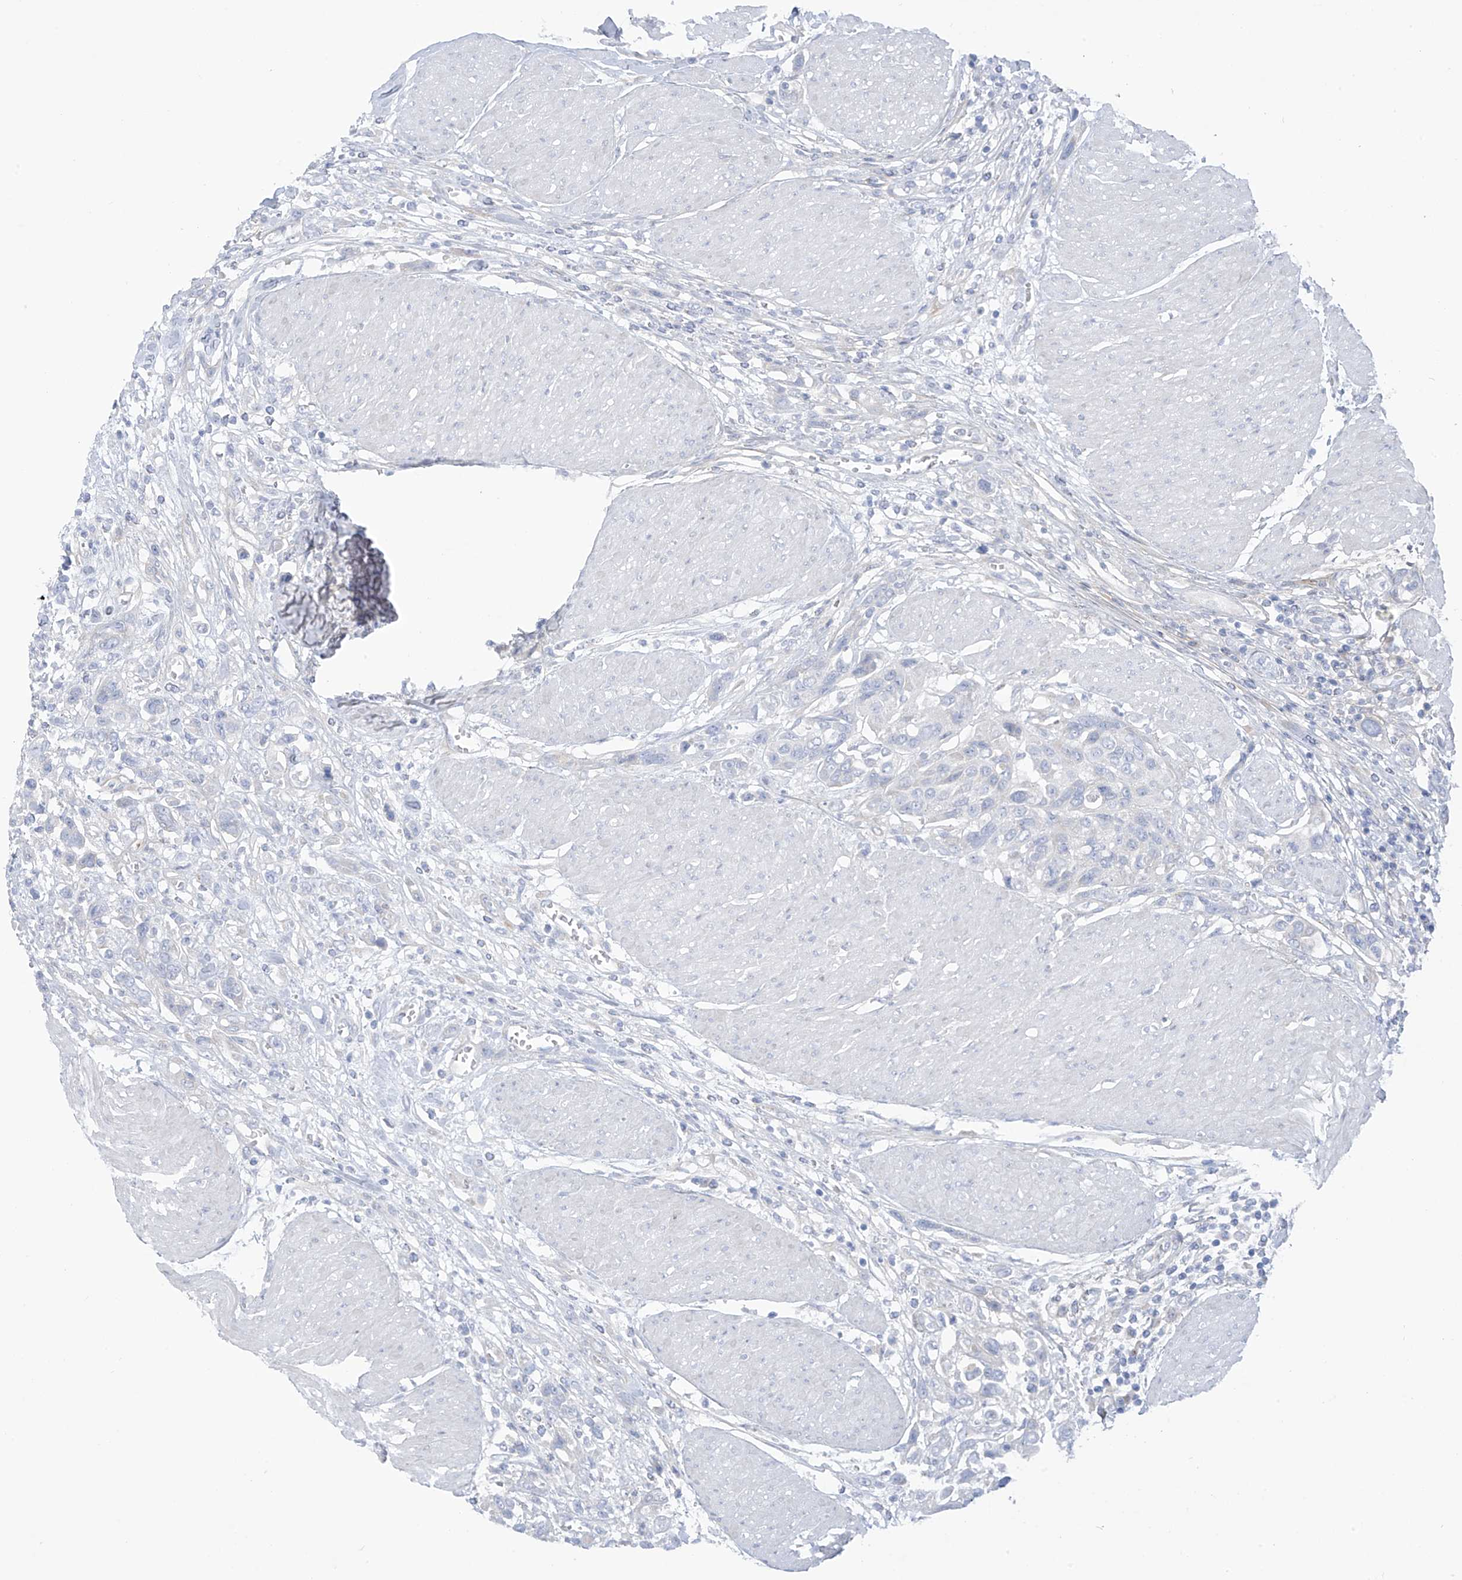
{"staining": {"intensity": "negative", "quantity": "none", "location": "none"}, "tissue": "urothelial cancer", "cell_type": "Tumor cells", "image_type": "cancer", "snomed": [{"axis": "morphology", "description": "Urothelial carcinoma, High grade"}, {"axis": "topography", "description": "Urinary bladder"}], "caption": "Immunohistochemistry photomicrograph of high-grade urothelial carcinoma stained for a protein (brown), which exhibits no positivity in tumor cells.", "gene": "TRMT2B", "patient": {"sex": "male", "age": 50}}